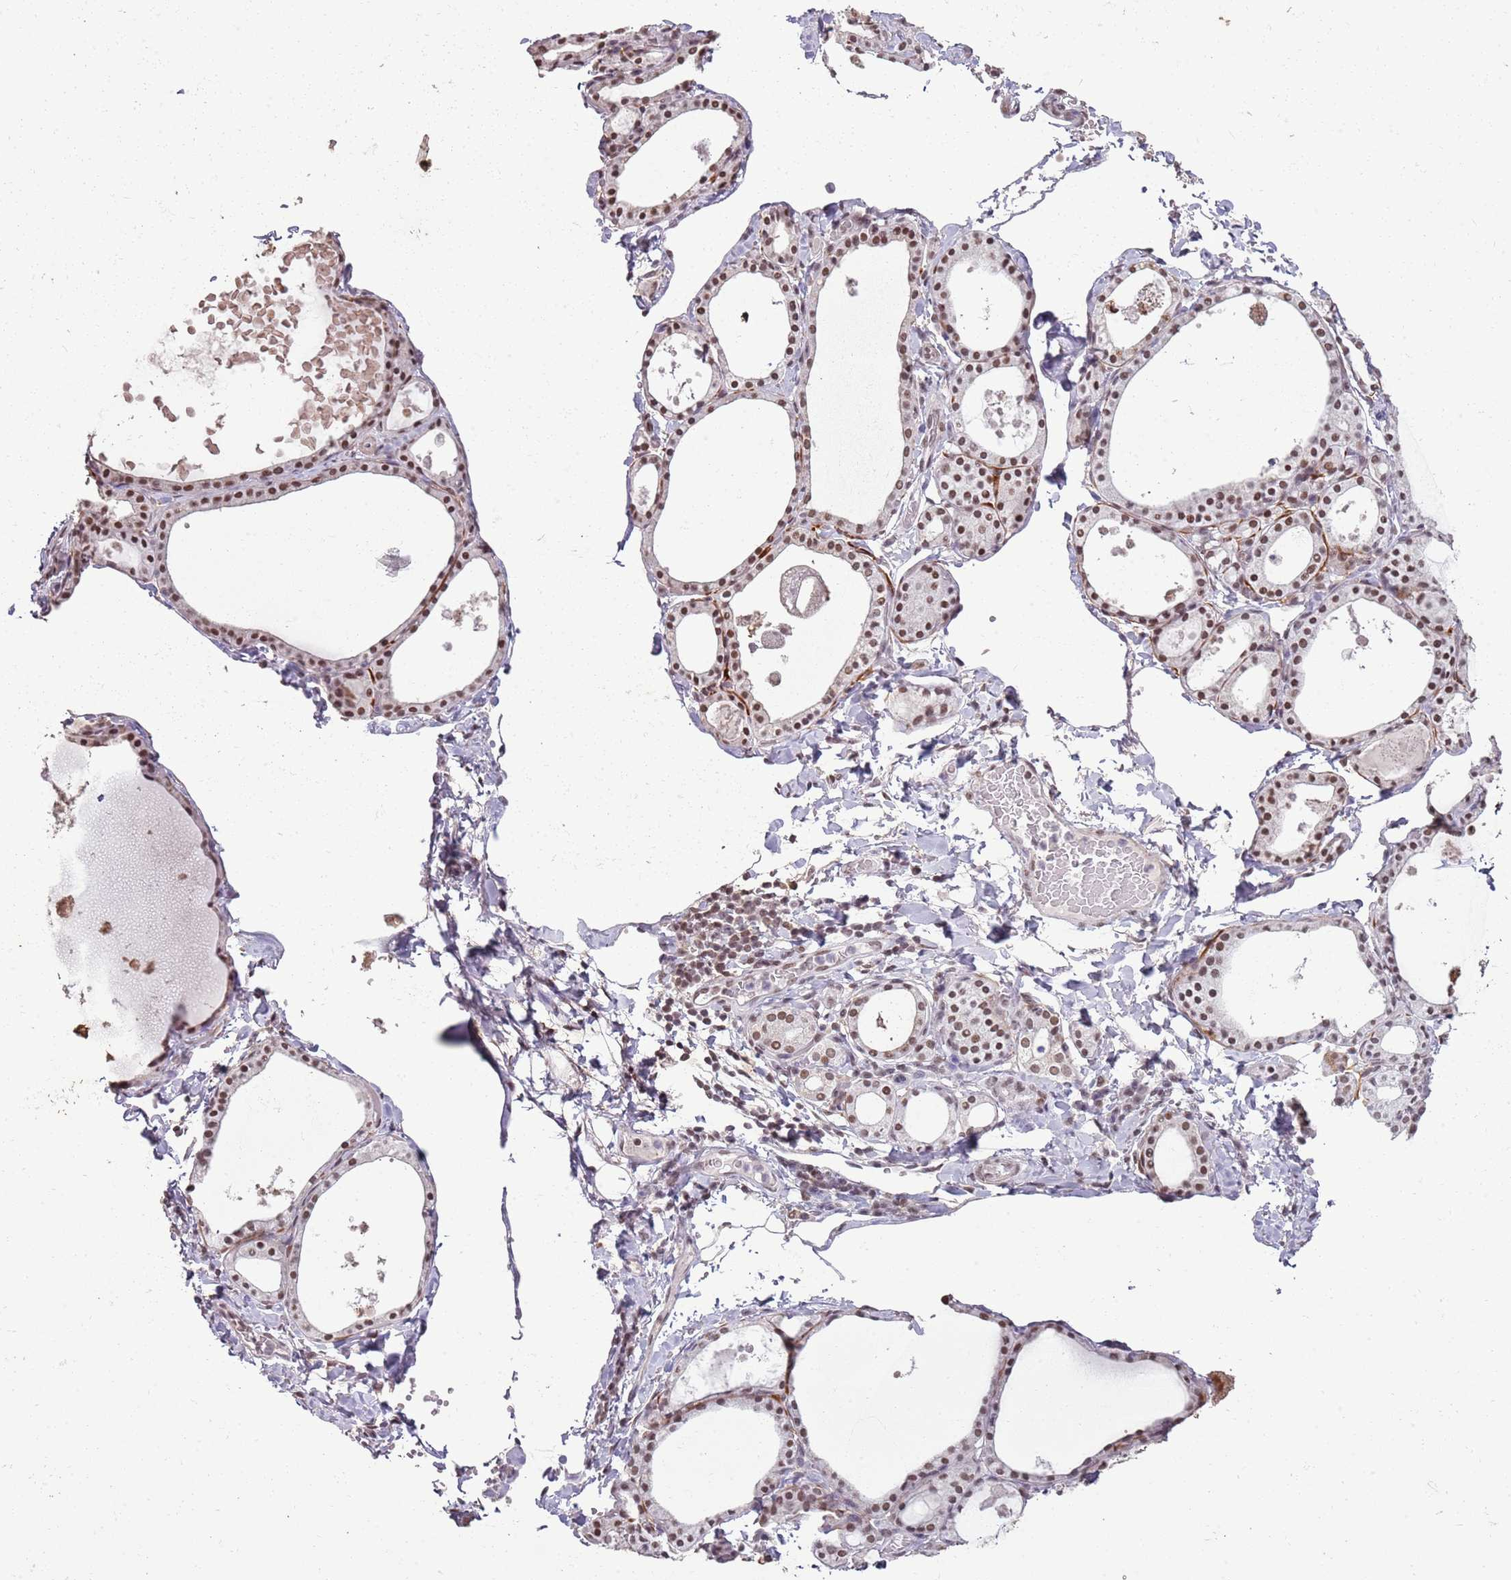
{"staining": {"intensity": "moderate", "quantity": ">75%", "location": "nuclear"}, "tissue": "thyroid gland", "cell_type": "Glandular cells", "image_type": "normal", "snomed": [{"axis": "morphology", "description": "Normal tissue, NOS"}, {"axis": "topography", "description": "Thyroid gland"}], "caption": "Brown immunohistochemical staining in benign thyroid gland exhibits moderate nuclear staining in approximately >75% of glandular cells. The protein of interest is shown in brown color, while the nuclei are stained blue.", "gene": "ARL14EP", "patient": {"sex": "male", "age": 56}}